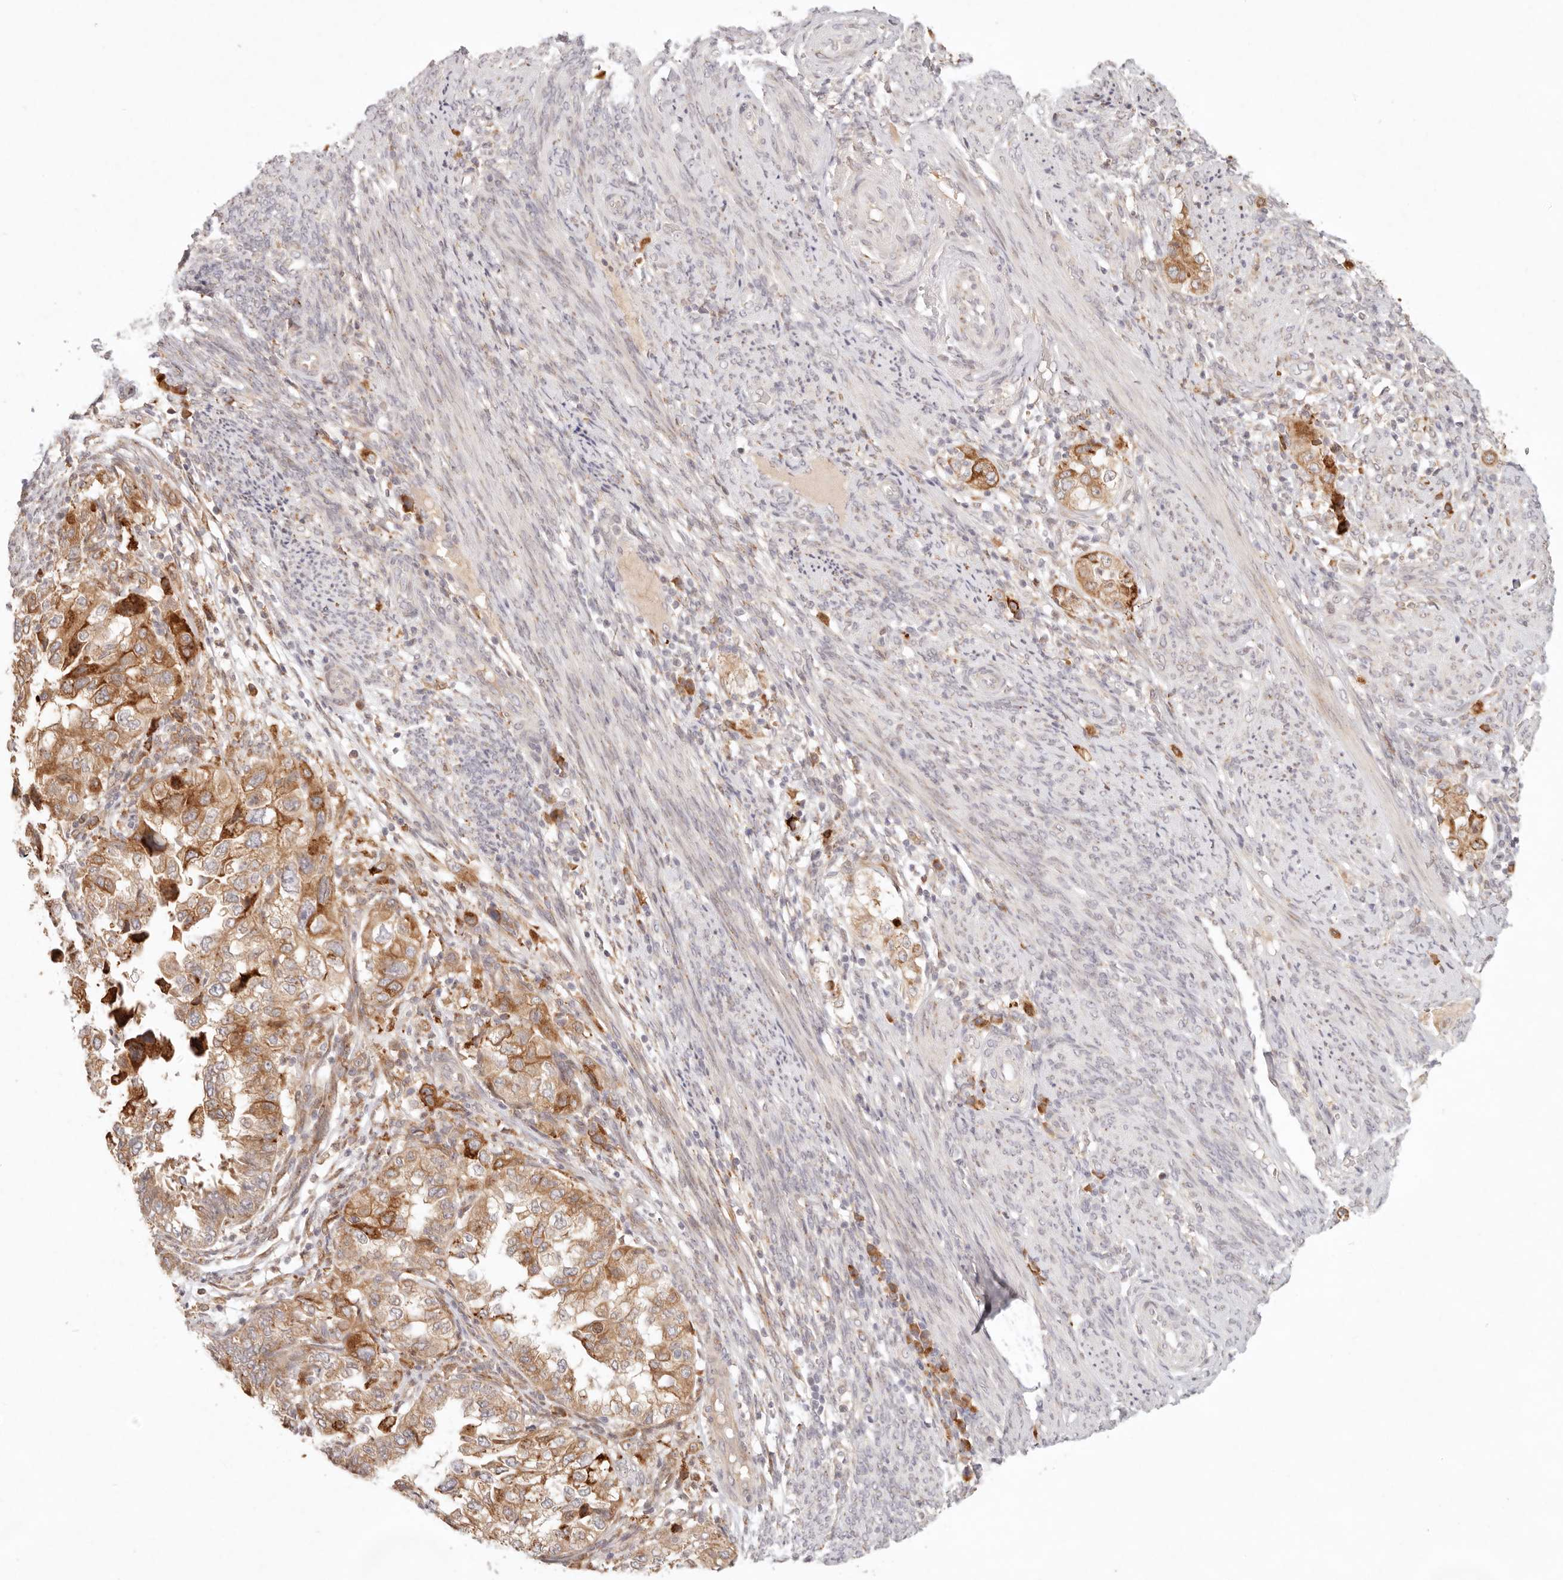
{"staining": {"intensity": "strong", "quantity": ">75%", "location": "cytoplasmic/membranous"}, "tissue": "endometrial cancer", "cell_type": "Tumor cells", "image_type": "cancer", "snomed": [{"axis": "morphology", "description": "Adenocarcinoma, NOS"}, {"axis": "topography", "description": "Endometrium"}], "caption": "Endometrial cancer (adenocarcinoma) stained for a protein demonstrates strong cytoplasmic/membranous positivity in tumor cells.", "gene": "C1orf127", "patient": {"sex": "female", "age": 85}}